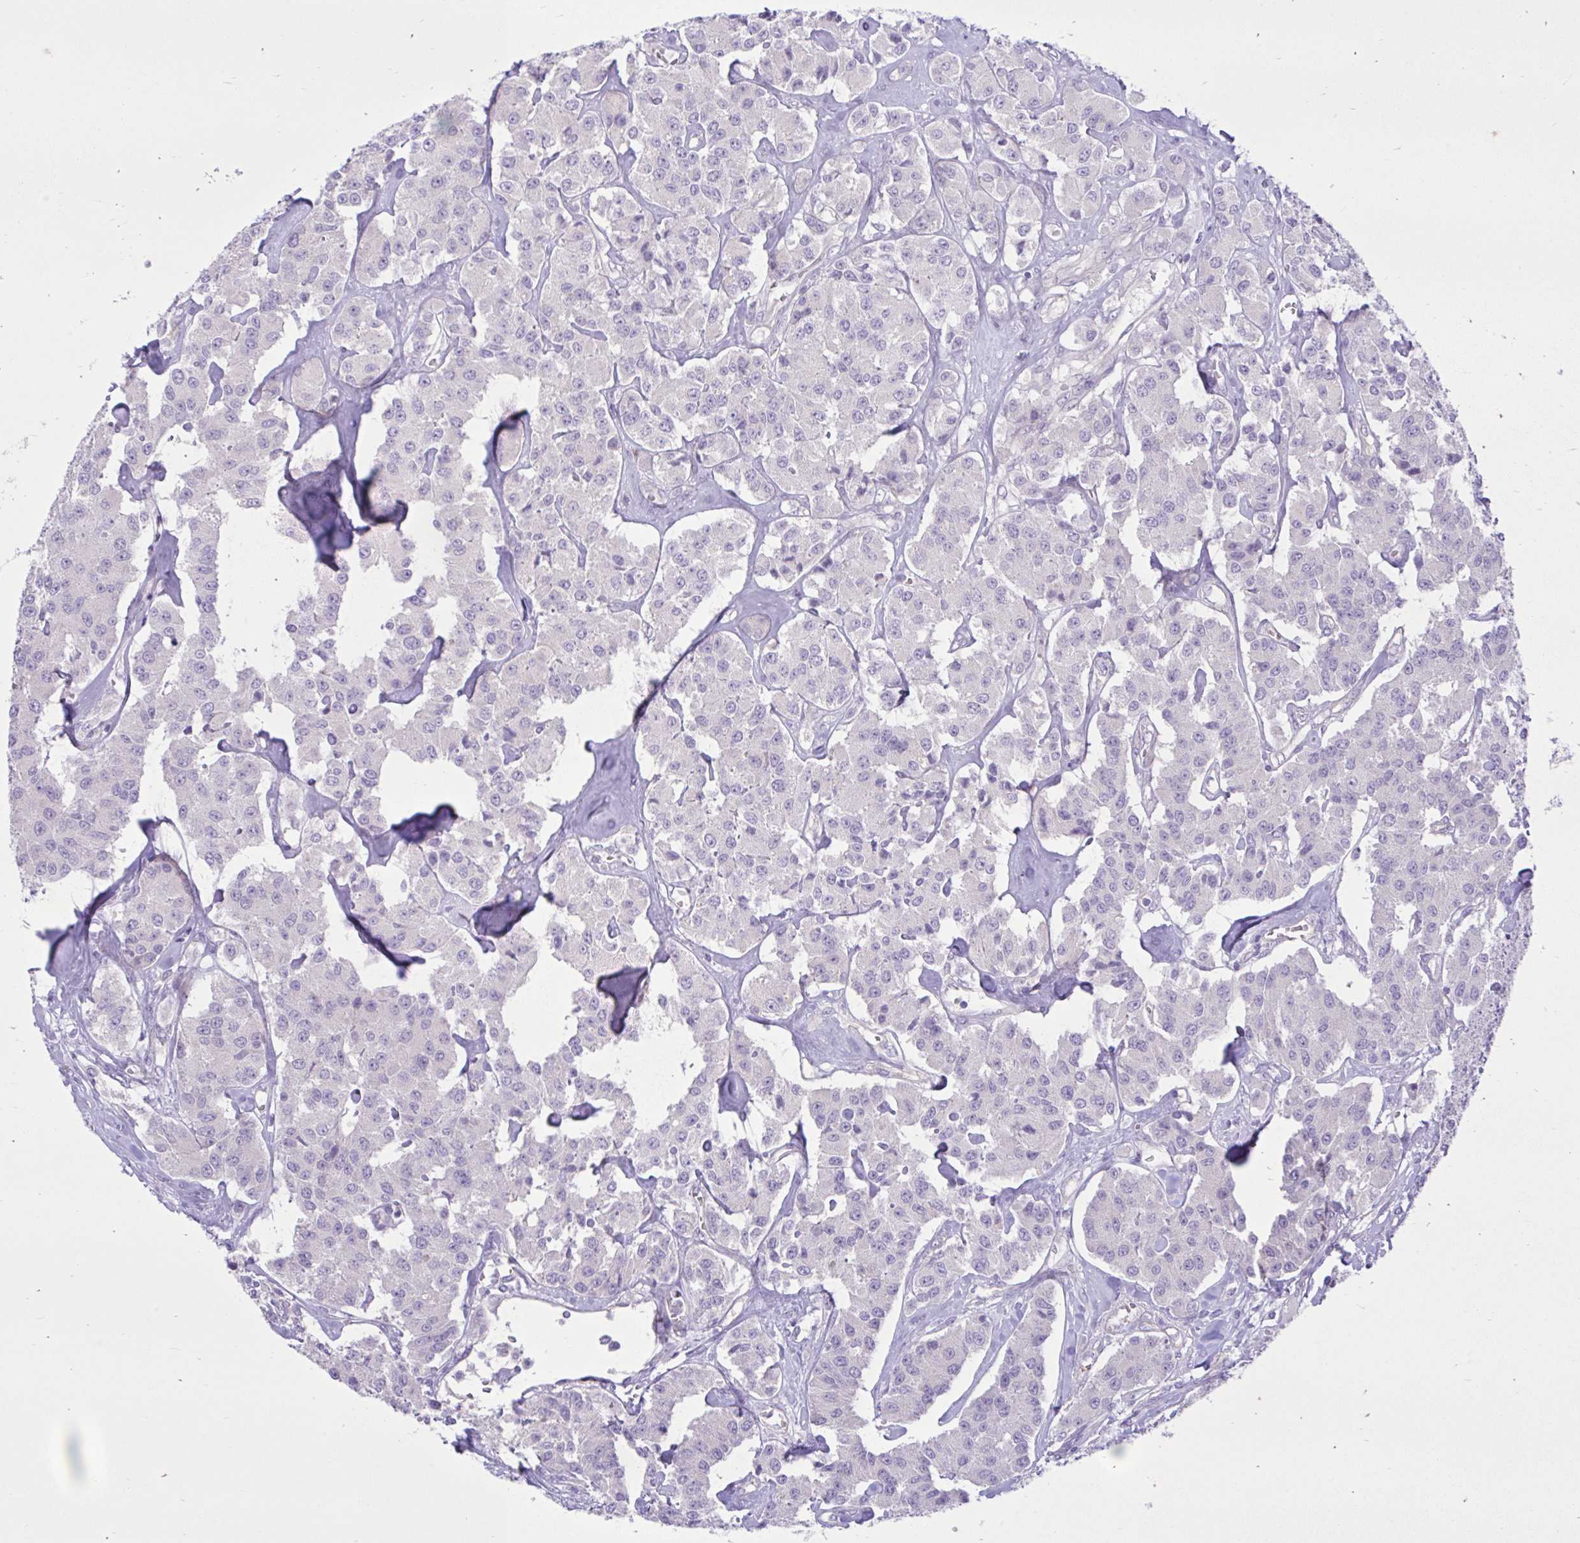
{"staining": {"intensity": "negative", "quantity": "none", "location": "none"}, "tissue": "carcinoid", "cell_type": "Tumor cells", "image_type": "cancer", "snomed": [{"axis": "morphology", "description": "Carcinoid, malignant, NOS"}, {"axis": "topography", "description": "Pancreas"}], "caption": "IHC image of human carcinoid stained for a protein (brown), which demonstrates no staining in tumor cells.", "gene": "ZNF101", "patient": {"sex": "male", "age": 41}}